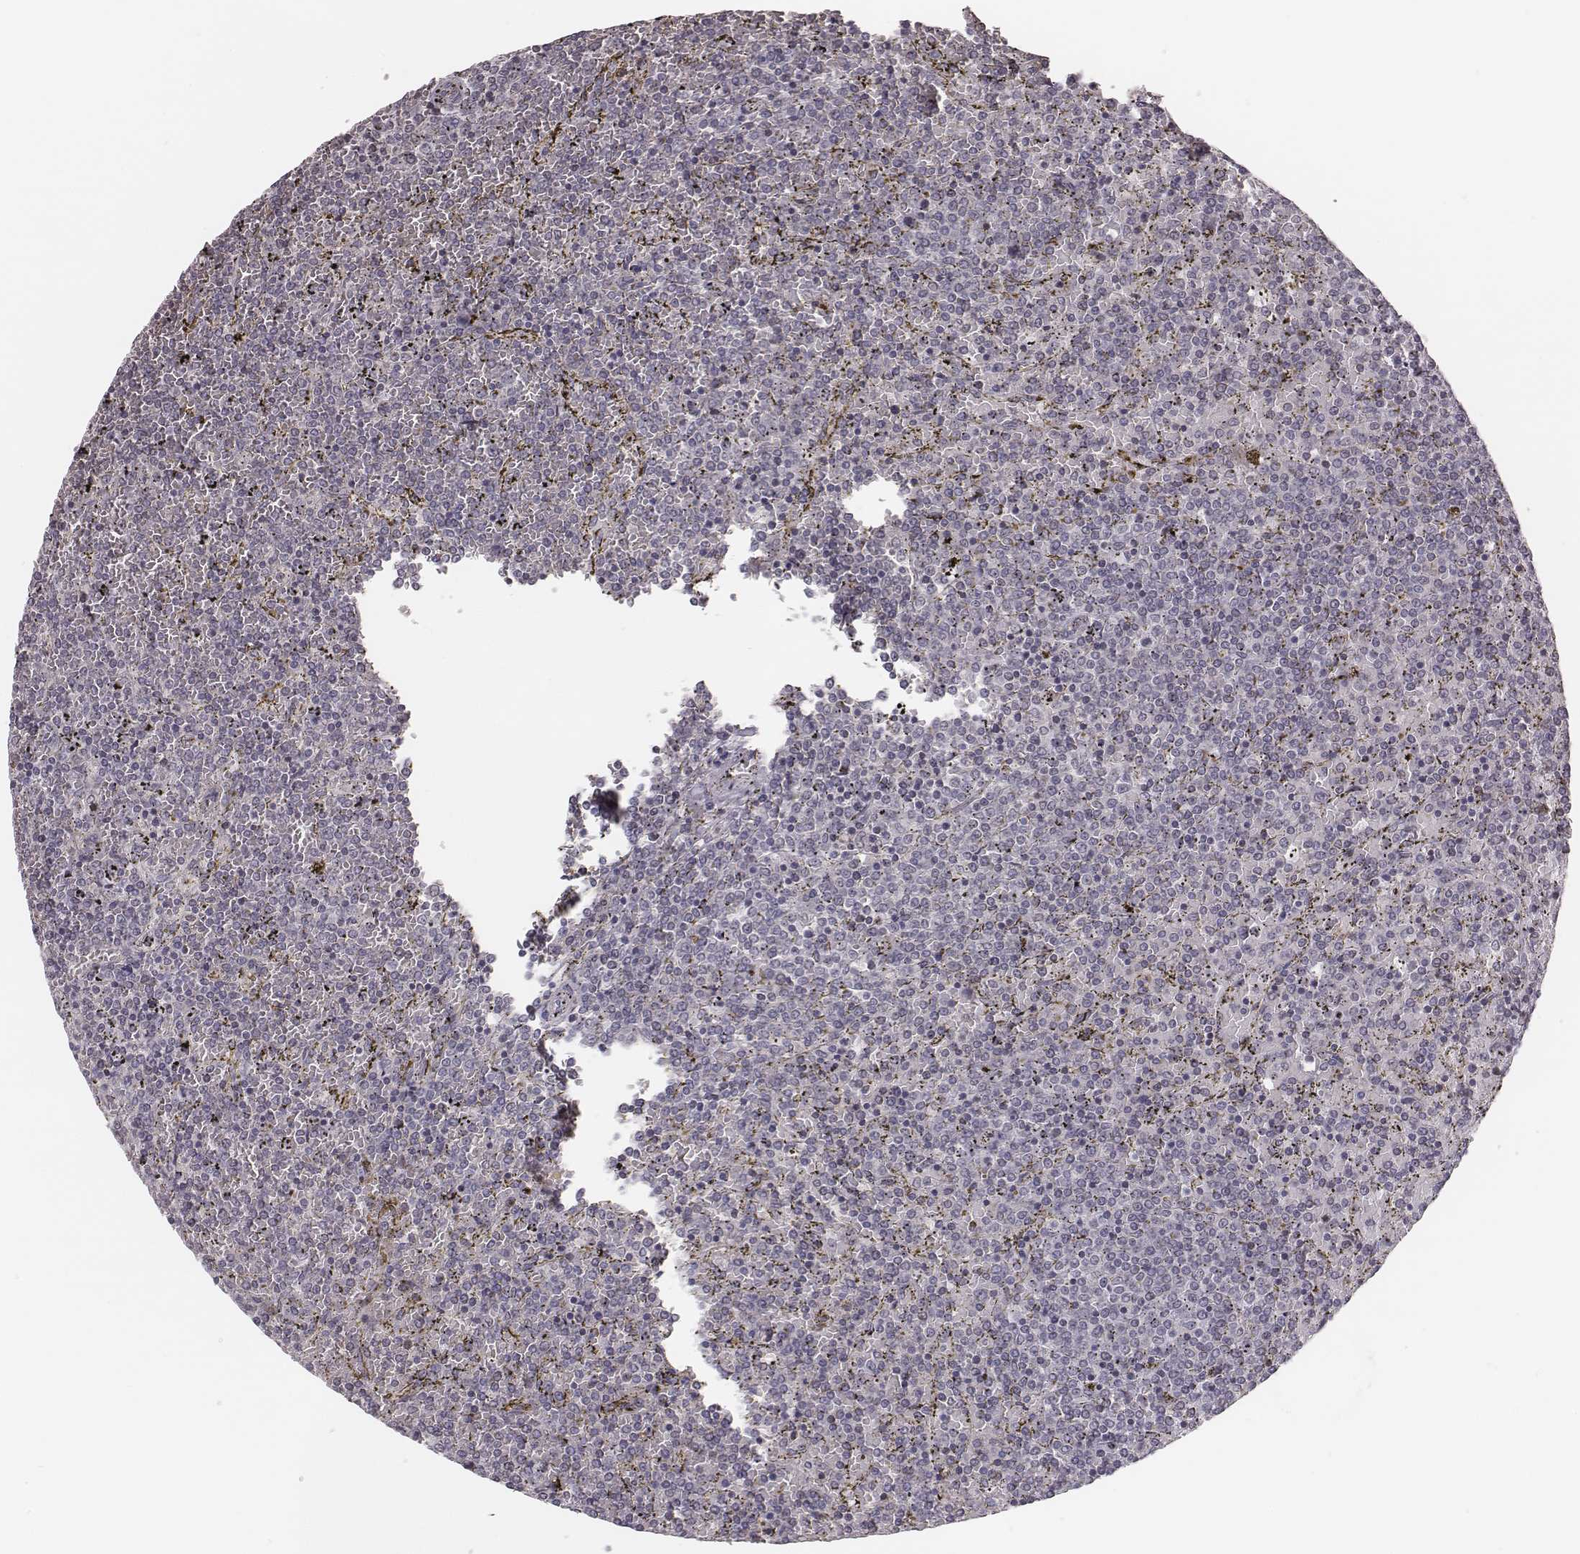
{"staining": {"intensity": "negative", "quantity": "none", "location": "none"}, "tissue": "lymphoma", "cell_type": "Tumor cells", "image_type": "cancer", "snomed": [{"axis": "morphology", "description": "Malignant lymphoma, non-Hodgkin's type, Low grade"}, {"axis": "topography", "description": "Spleen"}], "caption": "The immunohistochemistry (IHC) photomicrograph has no significant staining in tumor cells of lymphoma tissue.", "gene": "TLX3", "patient": {"sex": "female", "age": 77}}